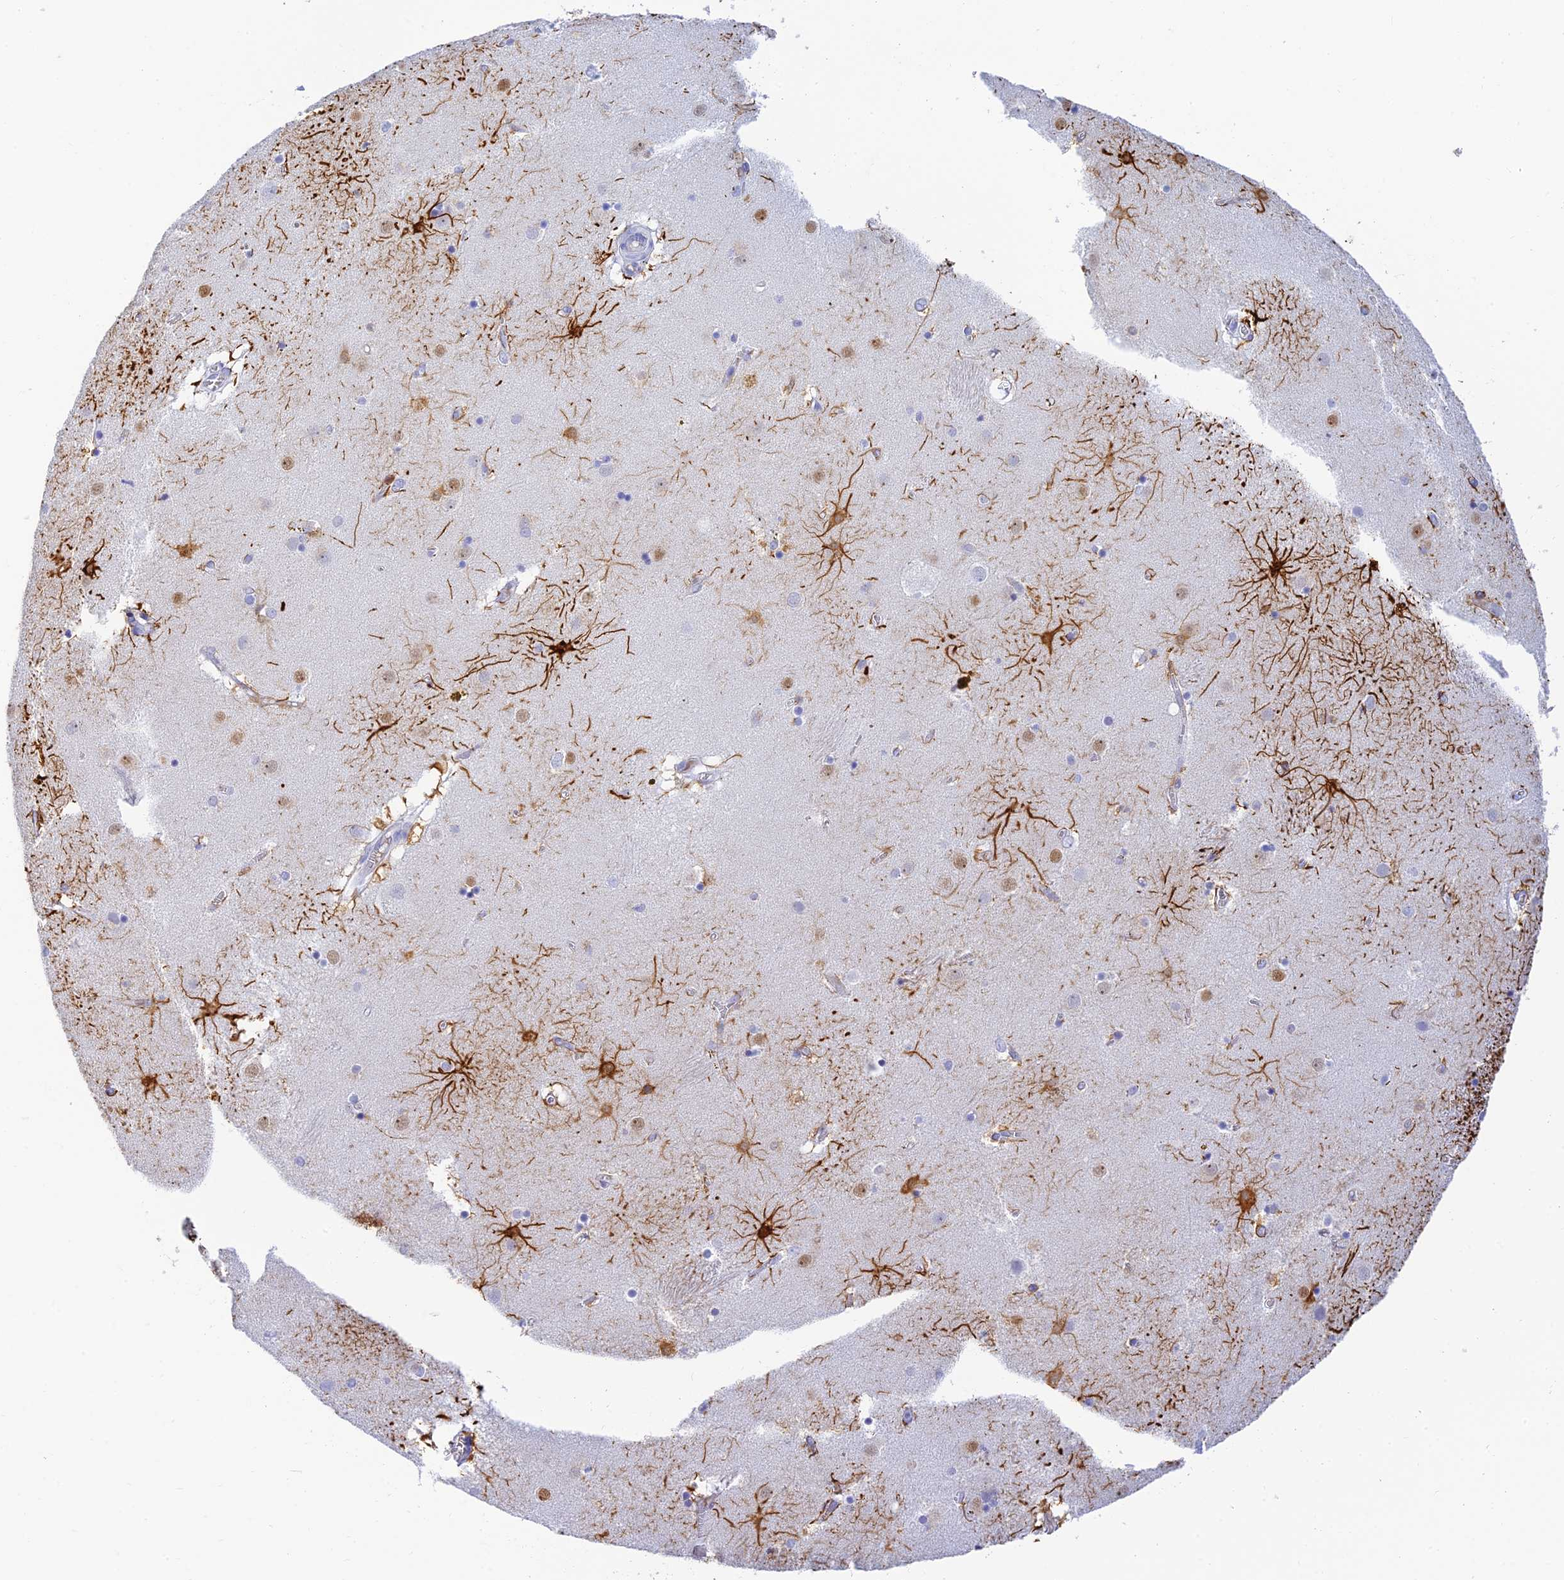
{"staining": {"intensity": "strong", "quantity": "<25%", "location": "cytoplasmic/membranous"}, "tissue": "caudate", "cell_type": "Glial cells", "image_type": "normal", "snomed": [{"axis": "morphology", "description": "Normal tissue, NOS"}, {"axis": "topography", "description": "Lateral ventricle wall"}], "caption": "Immunohistochemistry (IHC) histopathology image of normal caudate stained for a protein (brown), which exhibits medium levels of strong cytoplasmic/membranous positivity in about <25% of glial cells.", "gene": "INTS13", "patient": {"sex": "male", "age": 70}}